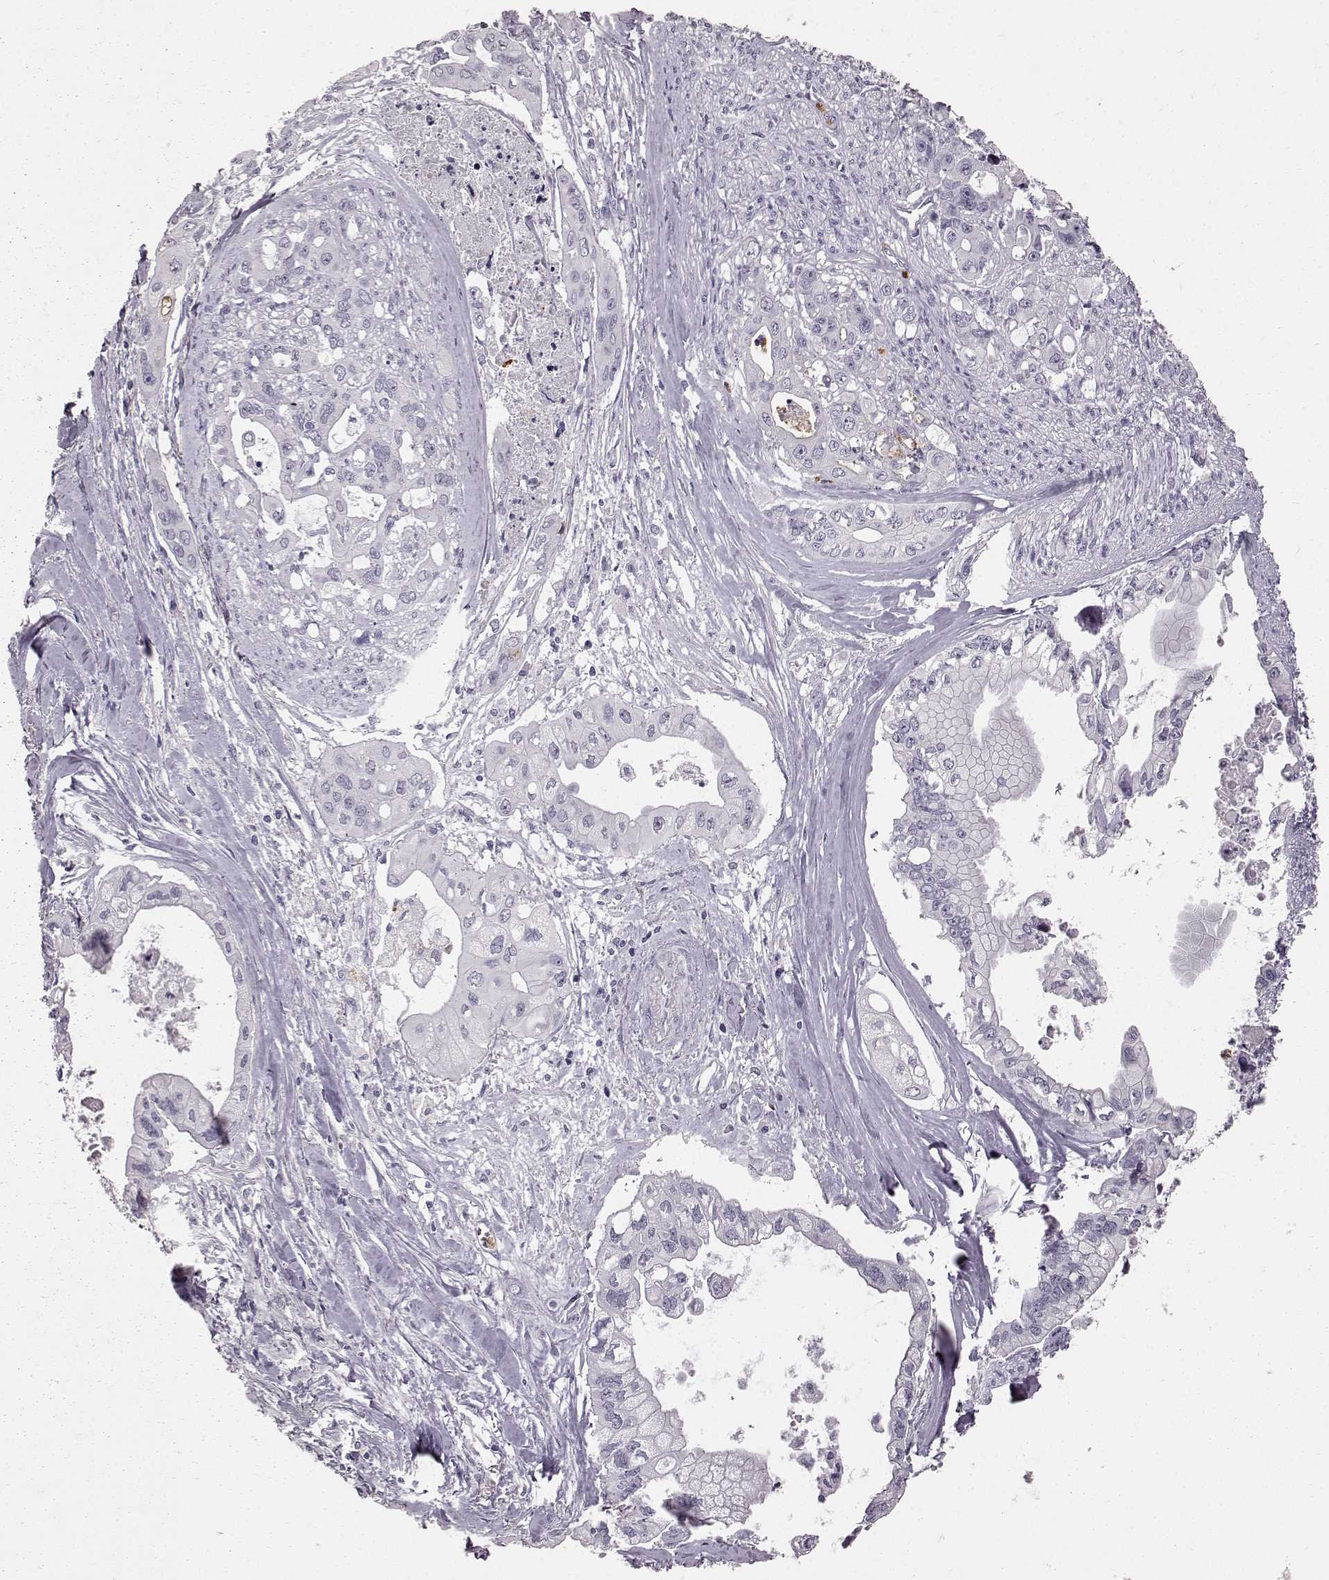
{"staining": {"intensity": "negative", "quantity": "none", "location": "none"}, "tissue": "pancreatic cancer", "cell_type": "Tumor cells", "image_type": "cancer", "snomed": [{"axis": "morphology", "description": "Adenocarcinoma, NOS"}, {"axis": "topography", "description": "Pancreas"}], "caption": "Immunohistochemistry (IHC) micrograph of neoplastic tissue: pancreatic cancer stained with DAB demonstrates no significant protein staining in tumor cells.", "gene": "FUT4", "patient": {"sex": "male", "age": 60}}